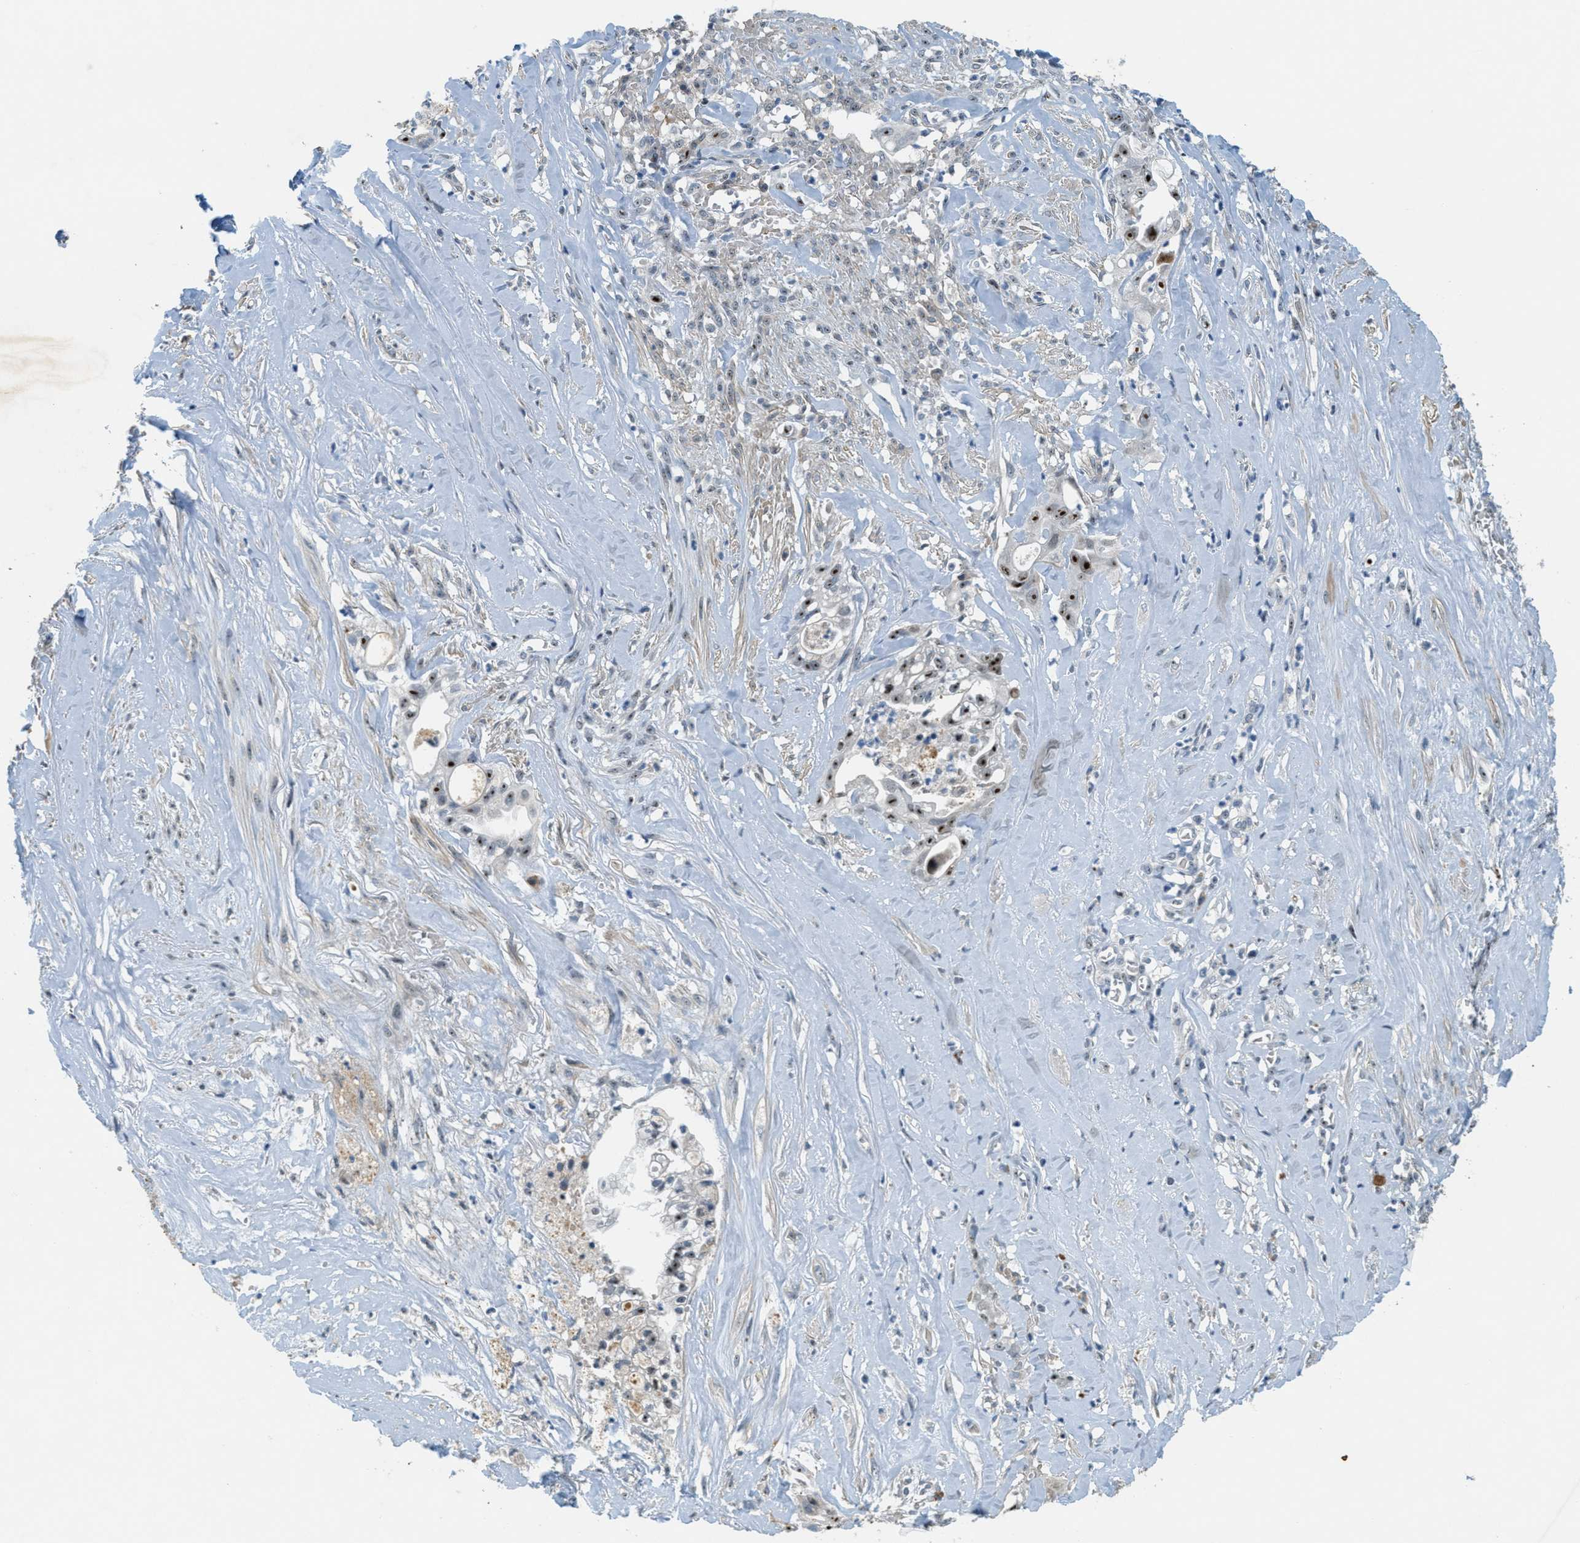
{"staining": {"intensity": "strong", "quantity": "<25%", "location": "nuclear"}, "tissue": "liver cancer", "cell_type": "Tumor cells", "image_type": "cancer", "snomed": [{"axis": "morphology", "description": "Cholangiocarcinoma"}, {"axis": "topography", "description": "Liver"}], "caption": "Strong nuclear staining is seen in approximately <25% of tumor cells in liver cancer (cholangiocarcinoma). (Brightfield microscopy of DAB IHC at high magnification).", "gene": "DDX47", "patient": {"sex": "female", "age": 70}}